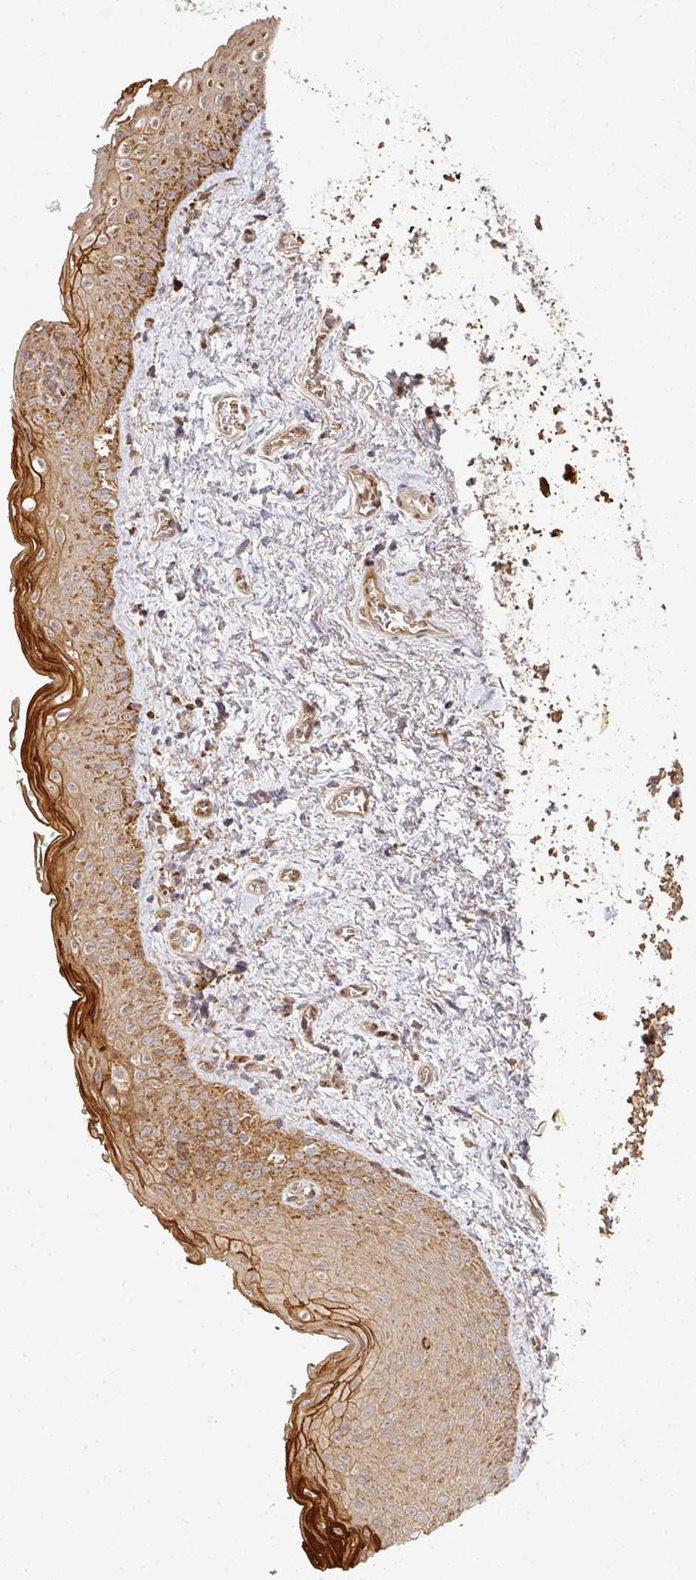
{"staining": {"intensity": "moderate", "quantity": ">75%", "location": "cytoplasmic/membranous"}, "tissue": "vagina", "cell_type": "Squamous epithelial cells", "image_type": "normal", "snomed": [{"axis": "morphology", "description": "Normal tissue, NOS"}, {"axis": "topography", "description": "Vulva"}, {"axis": "topography", "description": "Vagina"}, {"axis": "topography", "description": "Peripheral nerve tissue"}], "caption": "Protein analysis of benign vagina displays moderate cytoplasmic/membranous staining in about >75% of squamous epithelial cells.", "gene": "MALSU1", "patient": {"sex": "female", "age": 66}}